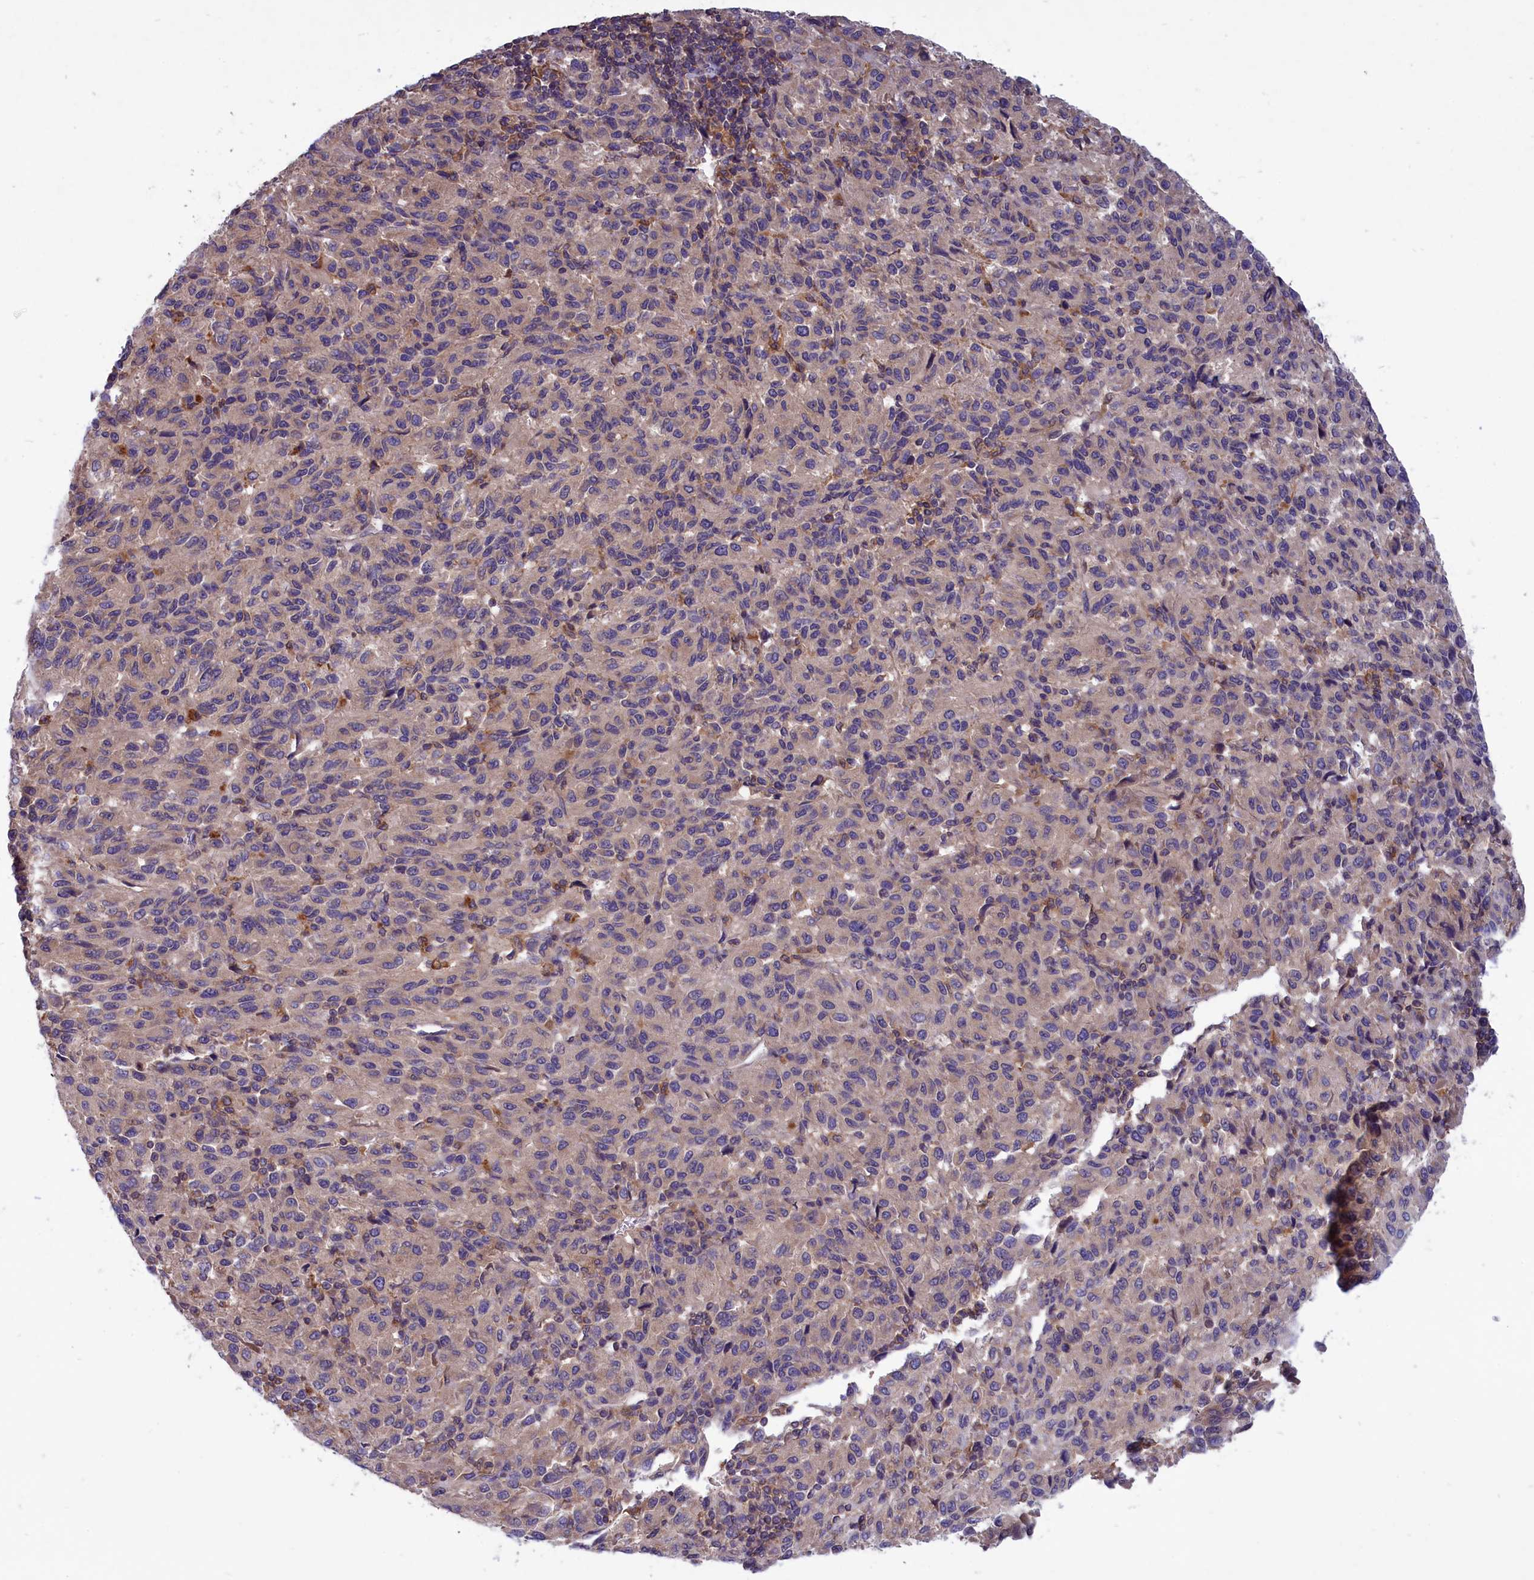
{"staining": {"intensity": "negative", "quantity": "none", "location": "none"}, "tissue": "melanoma", "cell_type": "Tumor cells", "image_type": "cancer", "snomed": [{"axis": "morphology", "description": "Malignant melanoma, Metastatic site"}, {"axis": "topography", "description": "Lung"}], "caption": "High magnification brightfield microscopy of malignant melanoma (metastatic site) stained with DAB (3,3'-diaminobenzidine) (brown) and counterstained with hematoxylin (blue): tumor cells show no significant positivity.", "gene": "AMDHD2", "patient": {"sex": "male", "age": 64}}